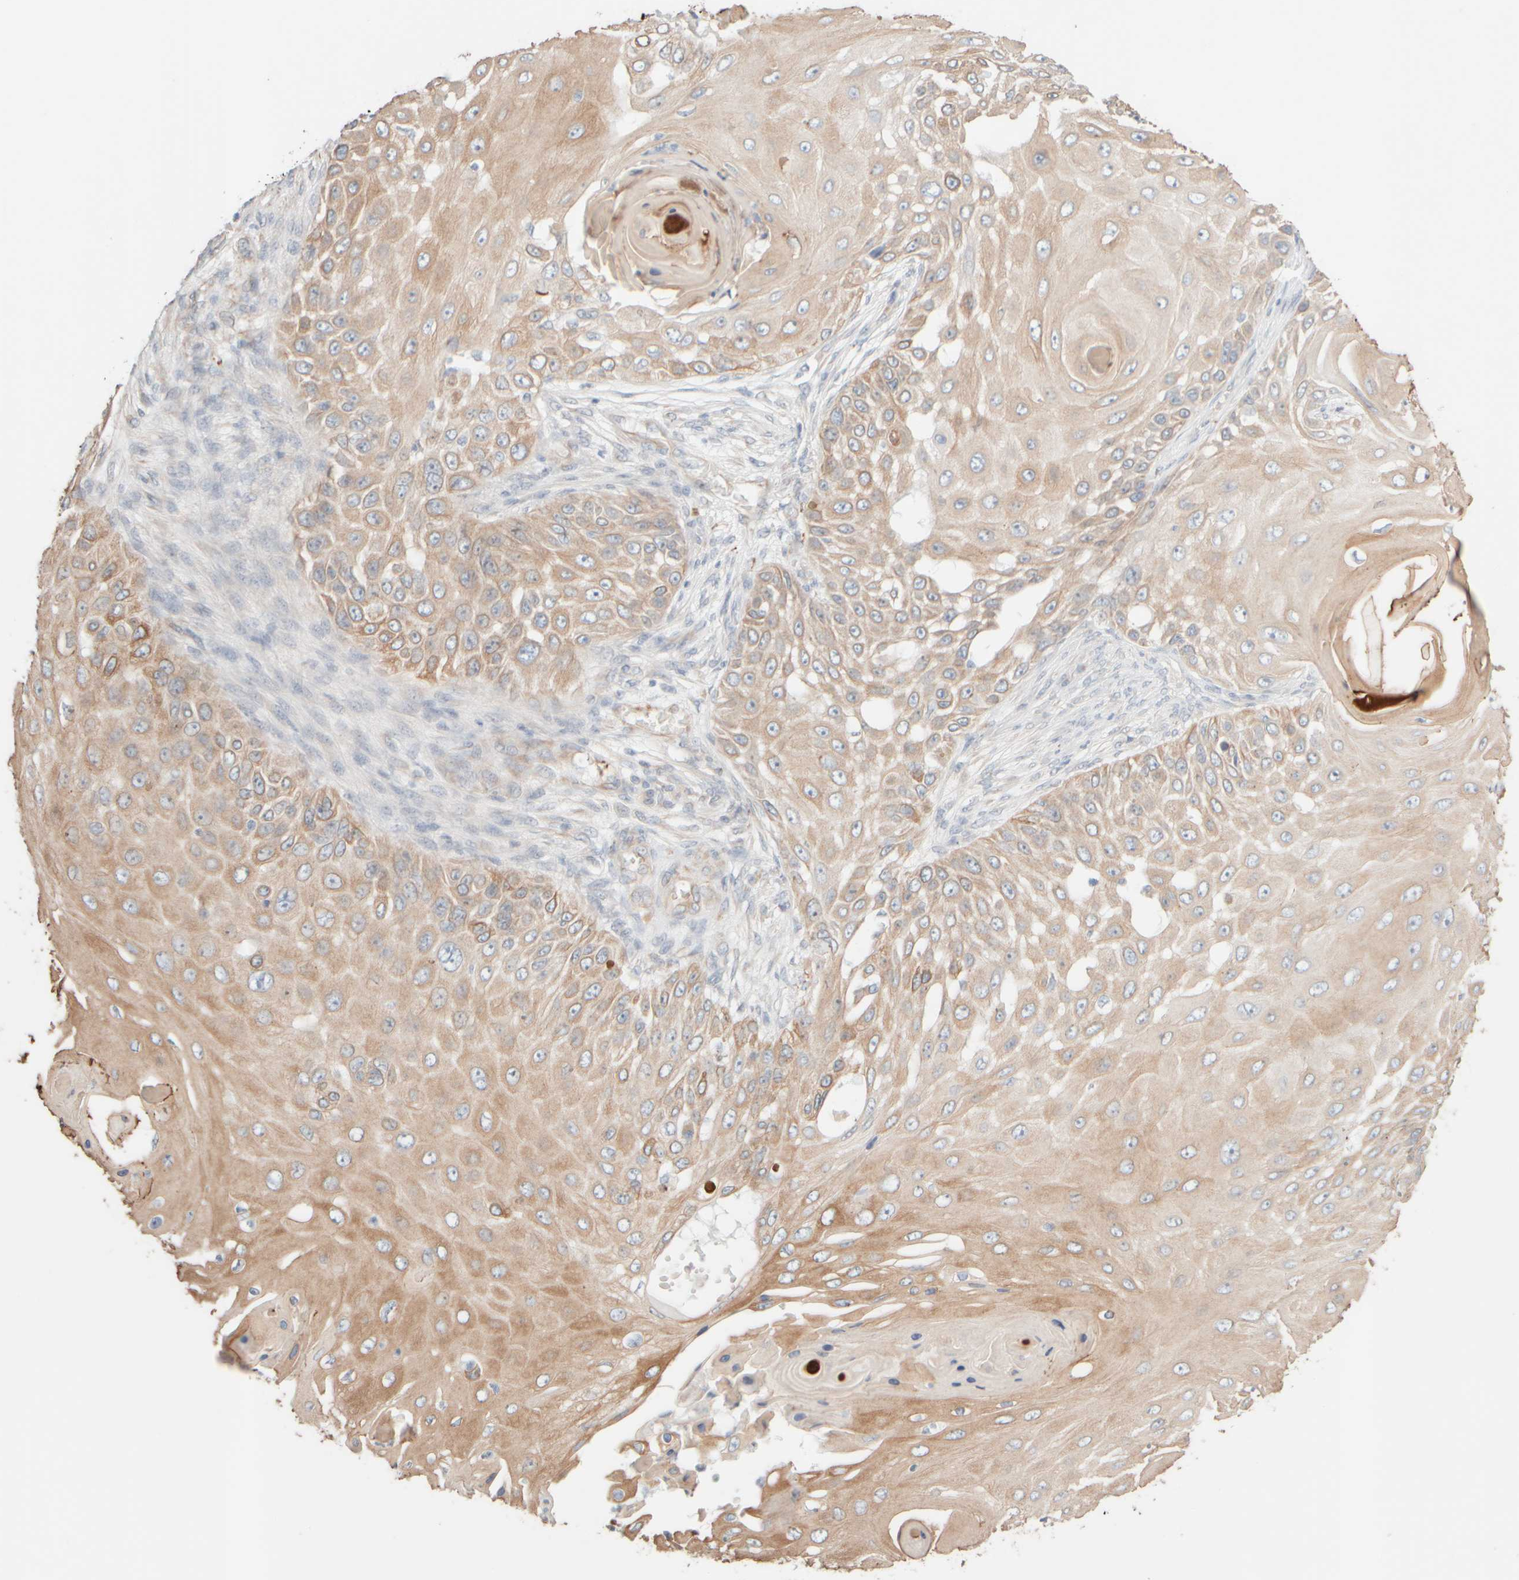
{"staining": {"intensity": "weak", "quantity": ">75%", "location": "cytoplasmic/membranous"}, "tissue": "skin cancer", "cell_type": "Tumor cells", "image_type": "cancer", "snomed": [{"axis": "morphology", "description": "Squamous cell carcinoma, NOS"}, {"axis": "topography", "description": "Skin"}], "caption": "This micrograph demonstrates IHC staining of human skin cancer (squamous cell carcinoma), with low weak cytoplasmic/membranous staining in about >75% of tumor cells.", "gene": "KRT15", "patient": {"sex": "female", "age": 44}}